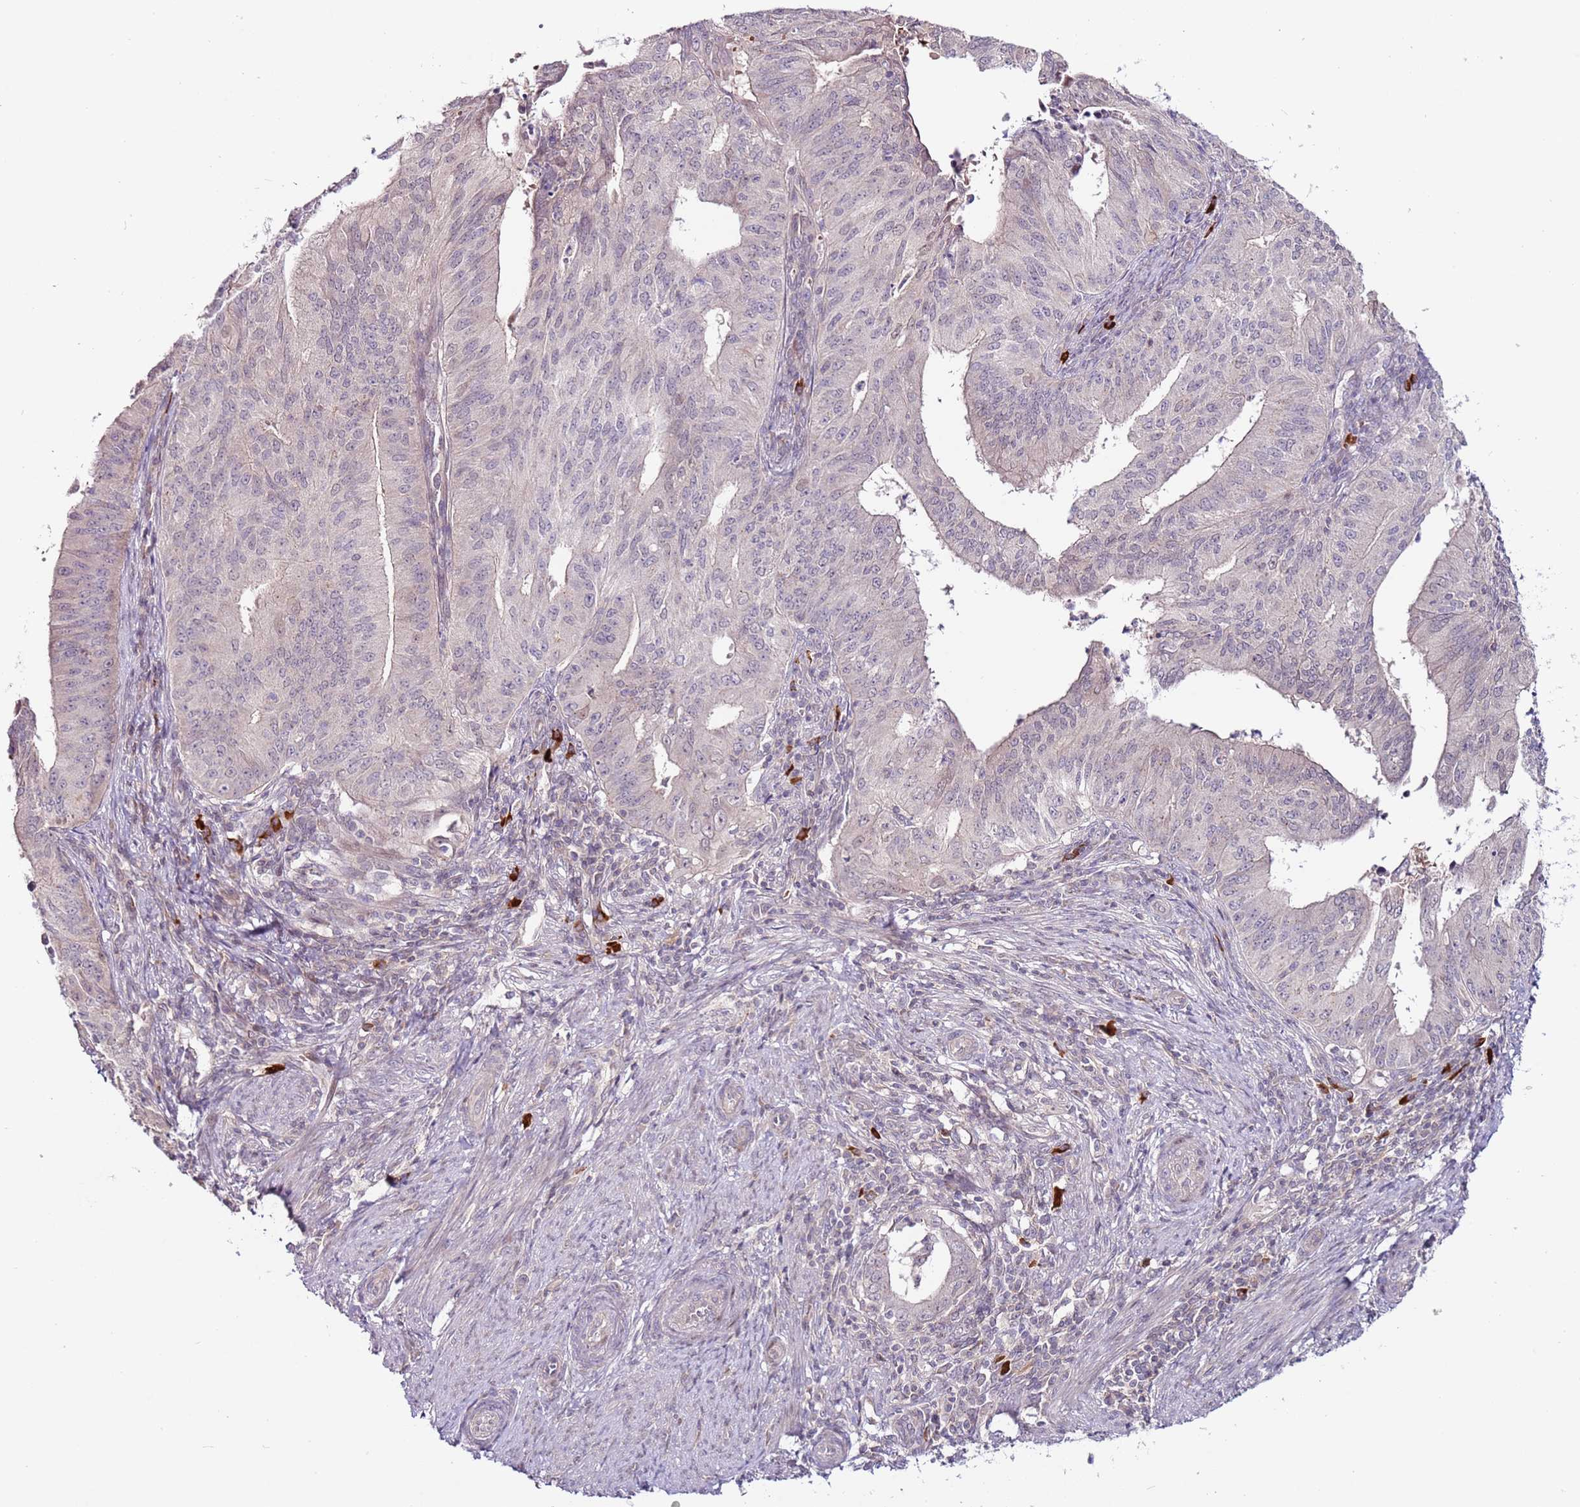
{"staining": {"intensity": "negative", "quantity": "none", "location": "none"}, "tissue": "endometrial cancer", "cell_type": "Tumor cells", "image_type": "cancer", "snomed": [{"axis": "morphology", "description": "Adenocarcinoma, NOS"}, {"axis": "topography", "description": "Endometrium"}], "caption": "Immunohistochemistry of human adenocarcinoma (endometrial) displays no staining in tumor cells. (IHC, brightfield microscopy, high magnification).", "gene": "MTG2", "patient": {"sex": "female", "age": 50}}